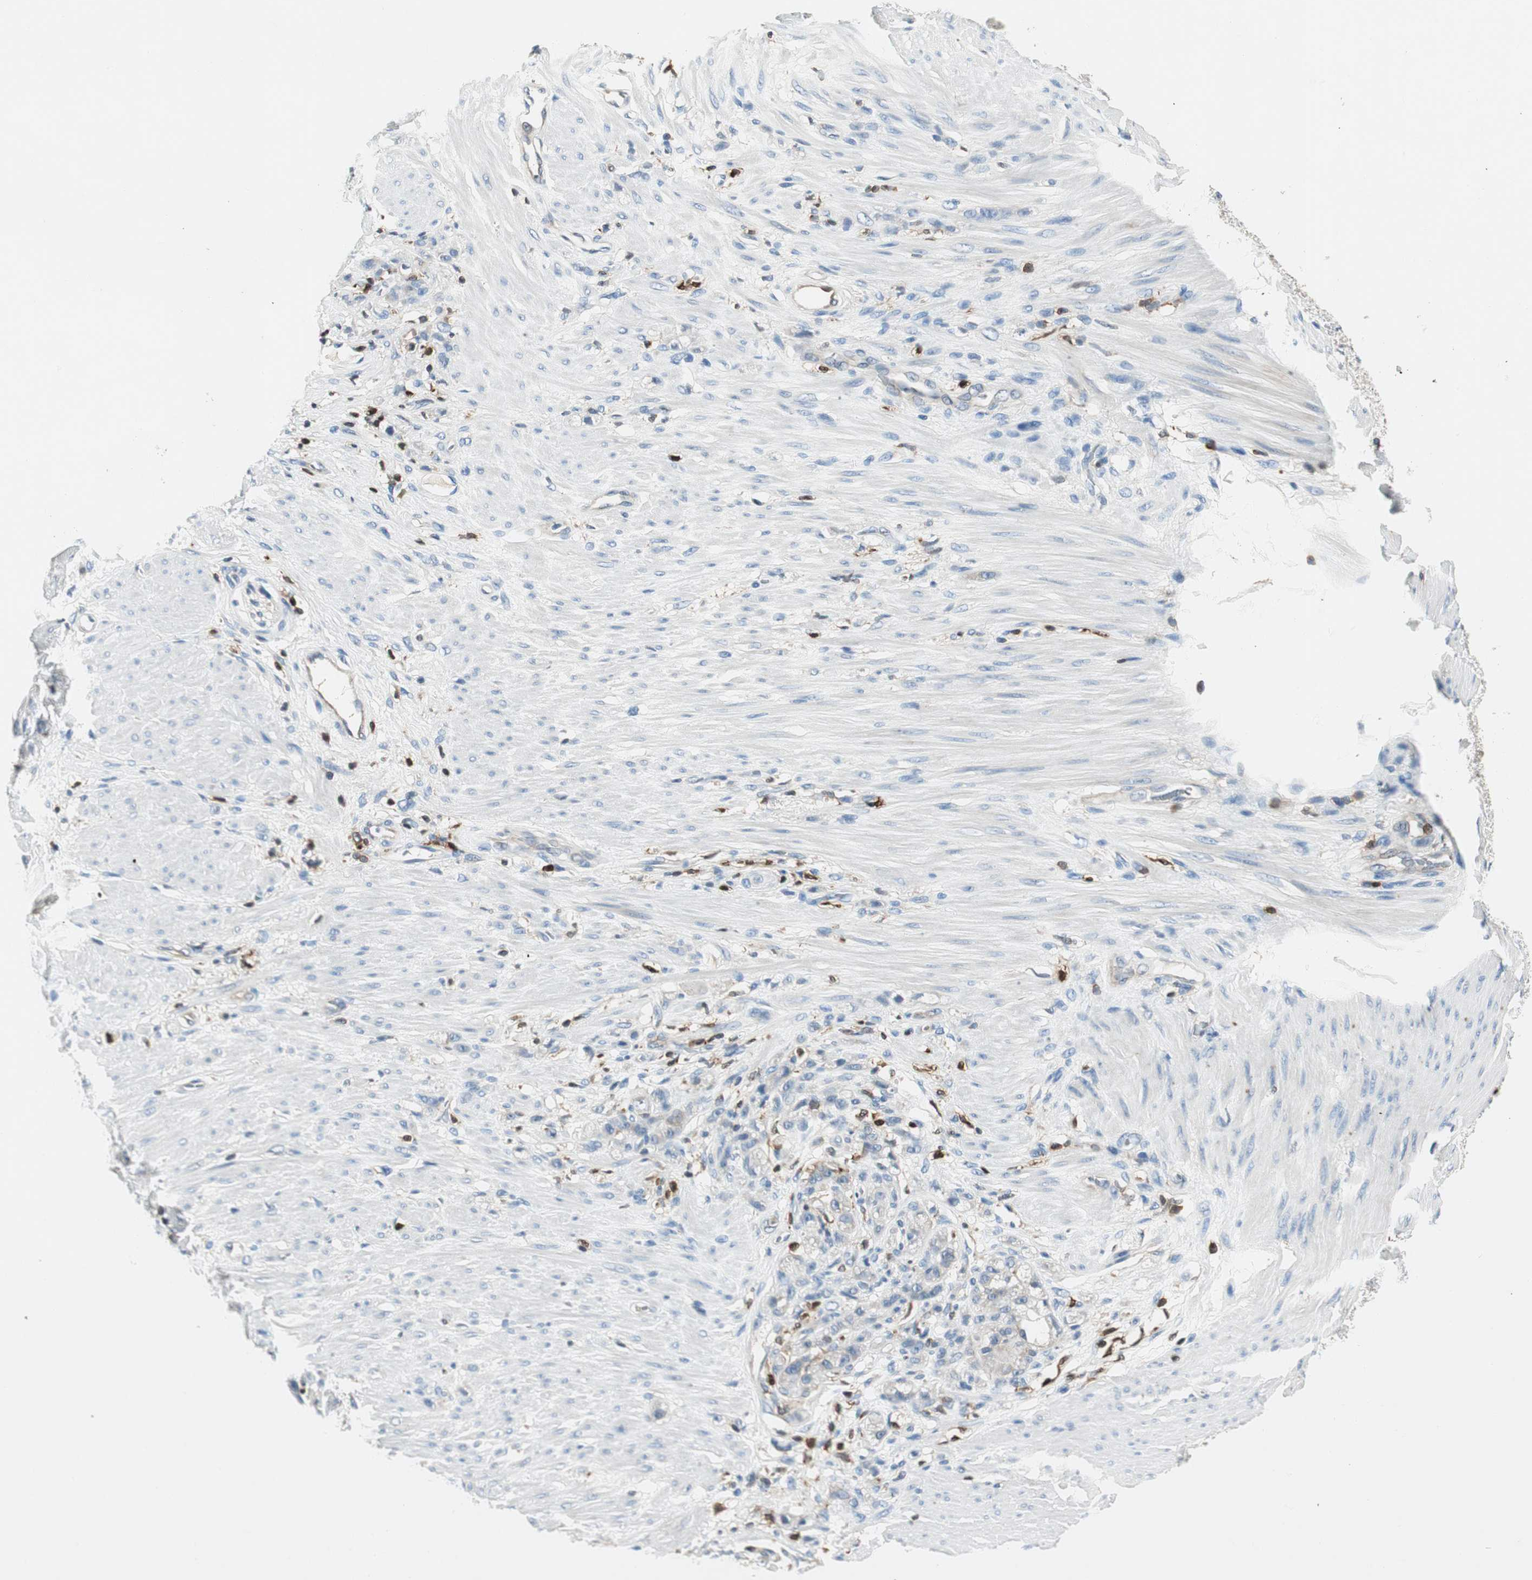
{"staining": {"intensity": "negative", "quantity": "none", "location": "none"}, "tissue": "stomach cancer", "cell_type": "Tumor cells", "image_type": "cancer", "snomed": [{"axis": "morphology", "description": "Adenocarcinoma, NOS"}, {"axis": "topography", "description": "Stomach"}], "caption": "The image shows no significant expression in tumor cells of adenocarcinoma (stomach). Brightfield microscopy of IHC stained with DAB (3,3'-diaminobenzidine) (brown) and hematoxylin (blue), captured at high magnification.", "gene": "COTL1", "patient": {"sex": "male", "age": 82}}